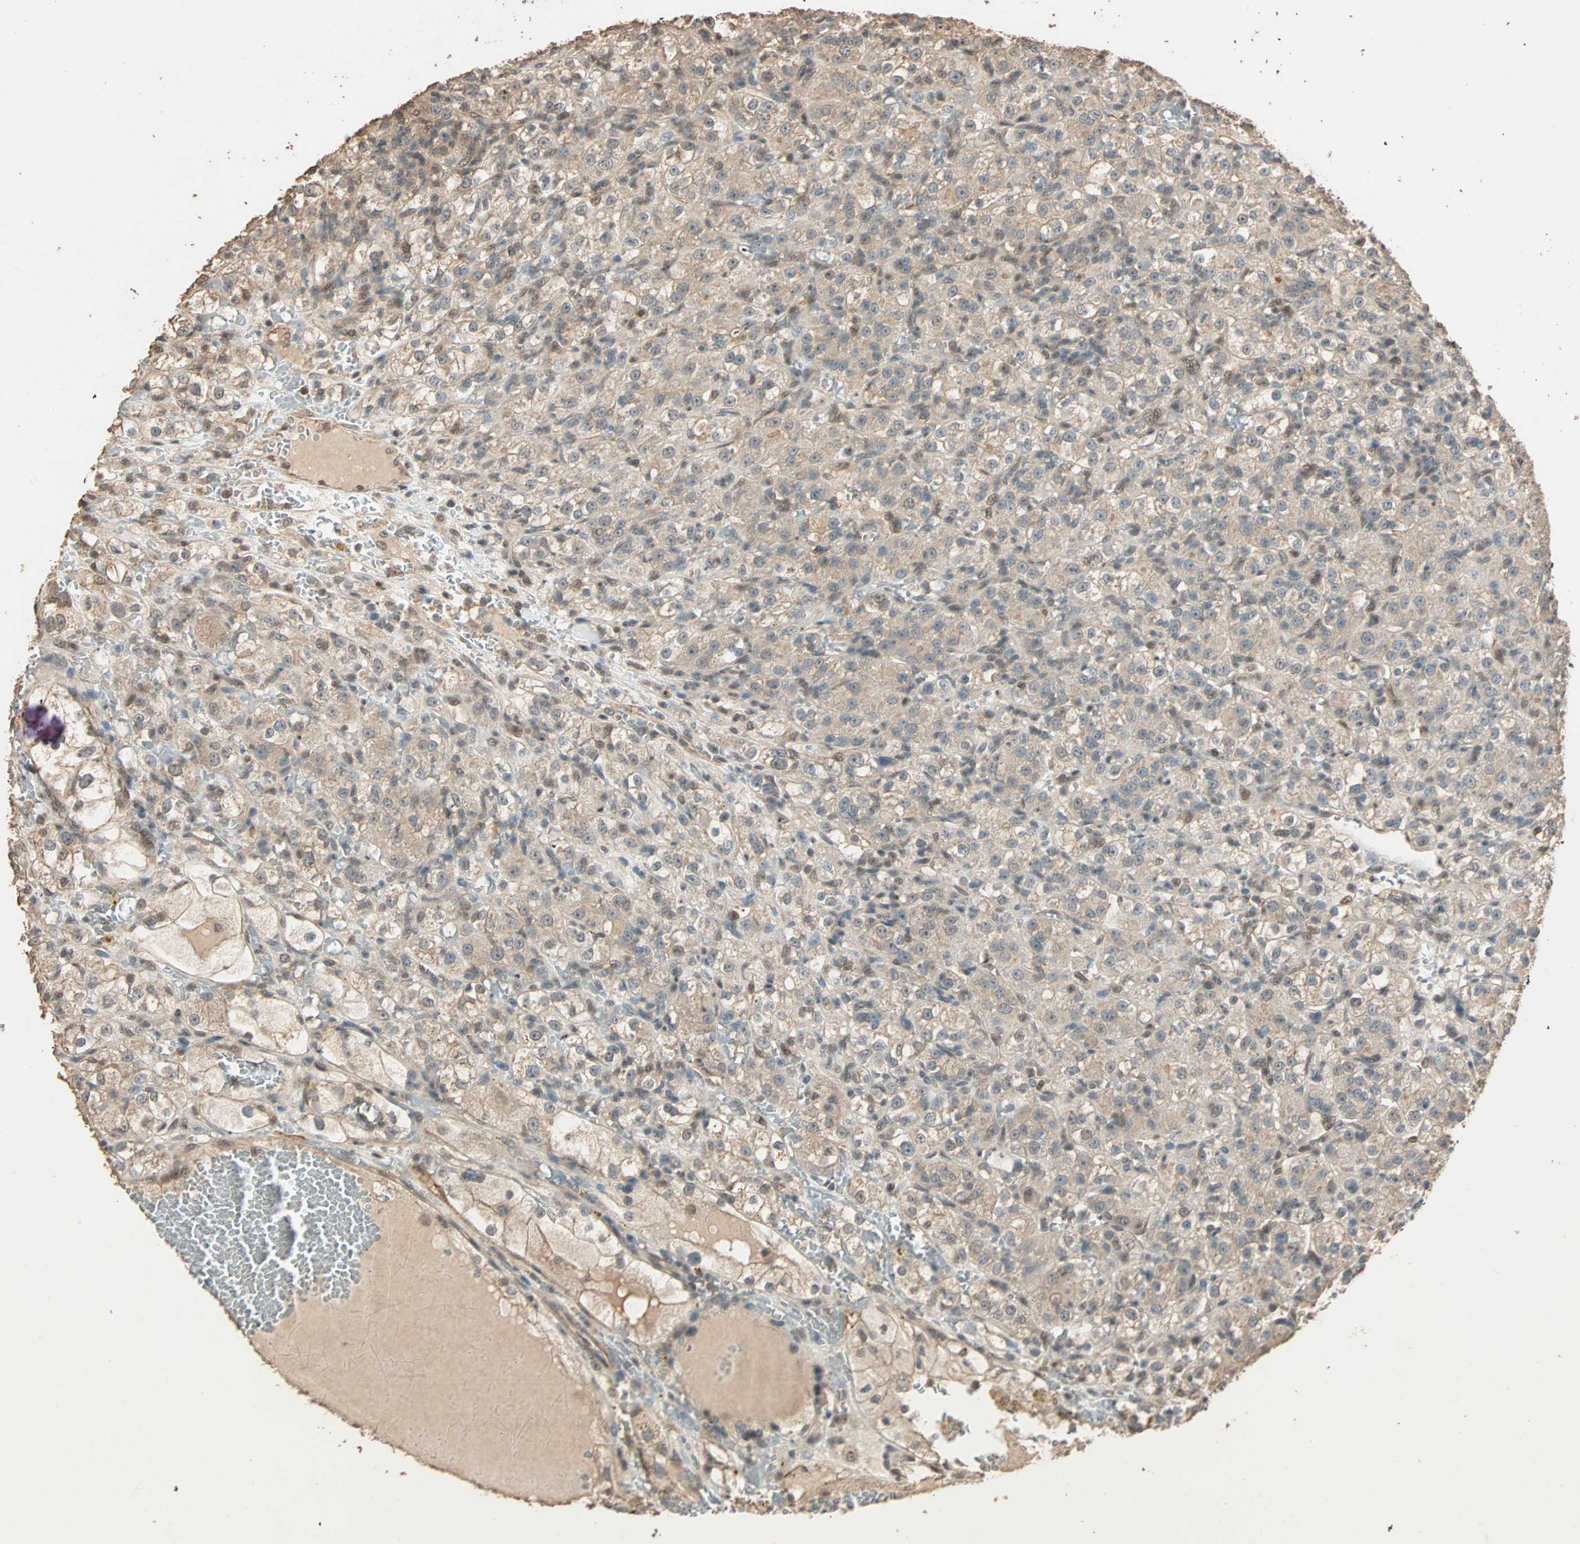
{"staining": {"intensity": "moderate", "quantity": ">75%", "location": "cytoplasmic/membranous,nuclear"}, "tissue": "renal cancer", "cell_type": "Tumor cells", "image_type": "cancer", "snomed": [{"axis": "morphology", "description": "Normal tissue, NOS"}, {"axis": "morphology", "description": "Adenocarcinoma, NOS"}, {"axis": "topography", "description": "Kidney"}], "caption": "The immunohistochemical stain highlights moderate cytoplasmic/membranous and nuclear positivity in tumor cells of renal adenocarcinoma tissue.", "gene": "ZBTB33", "patient": {"sex": "male", "age": 61}}